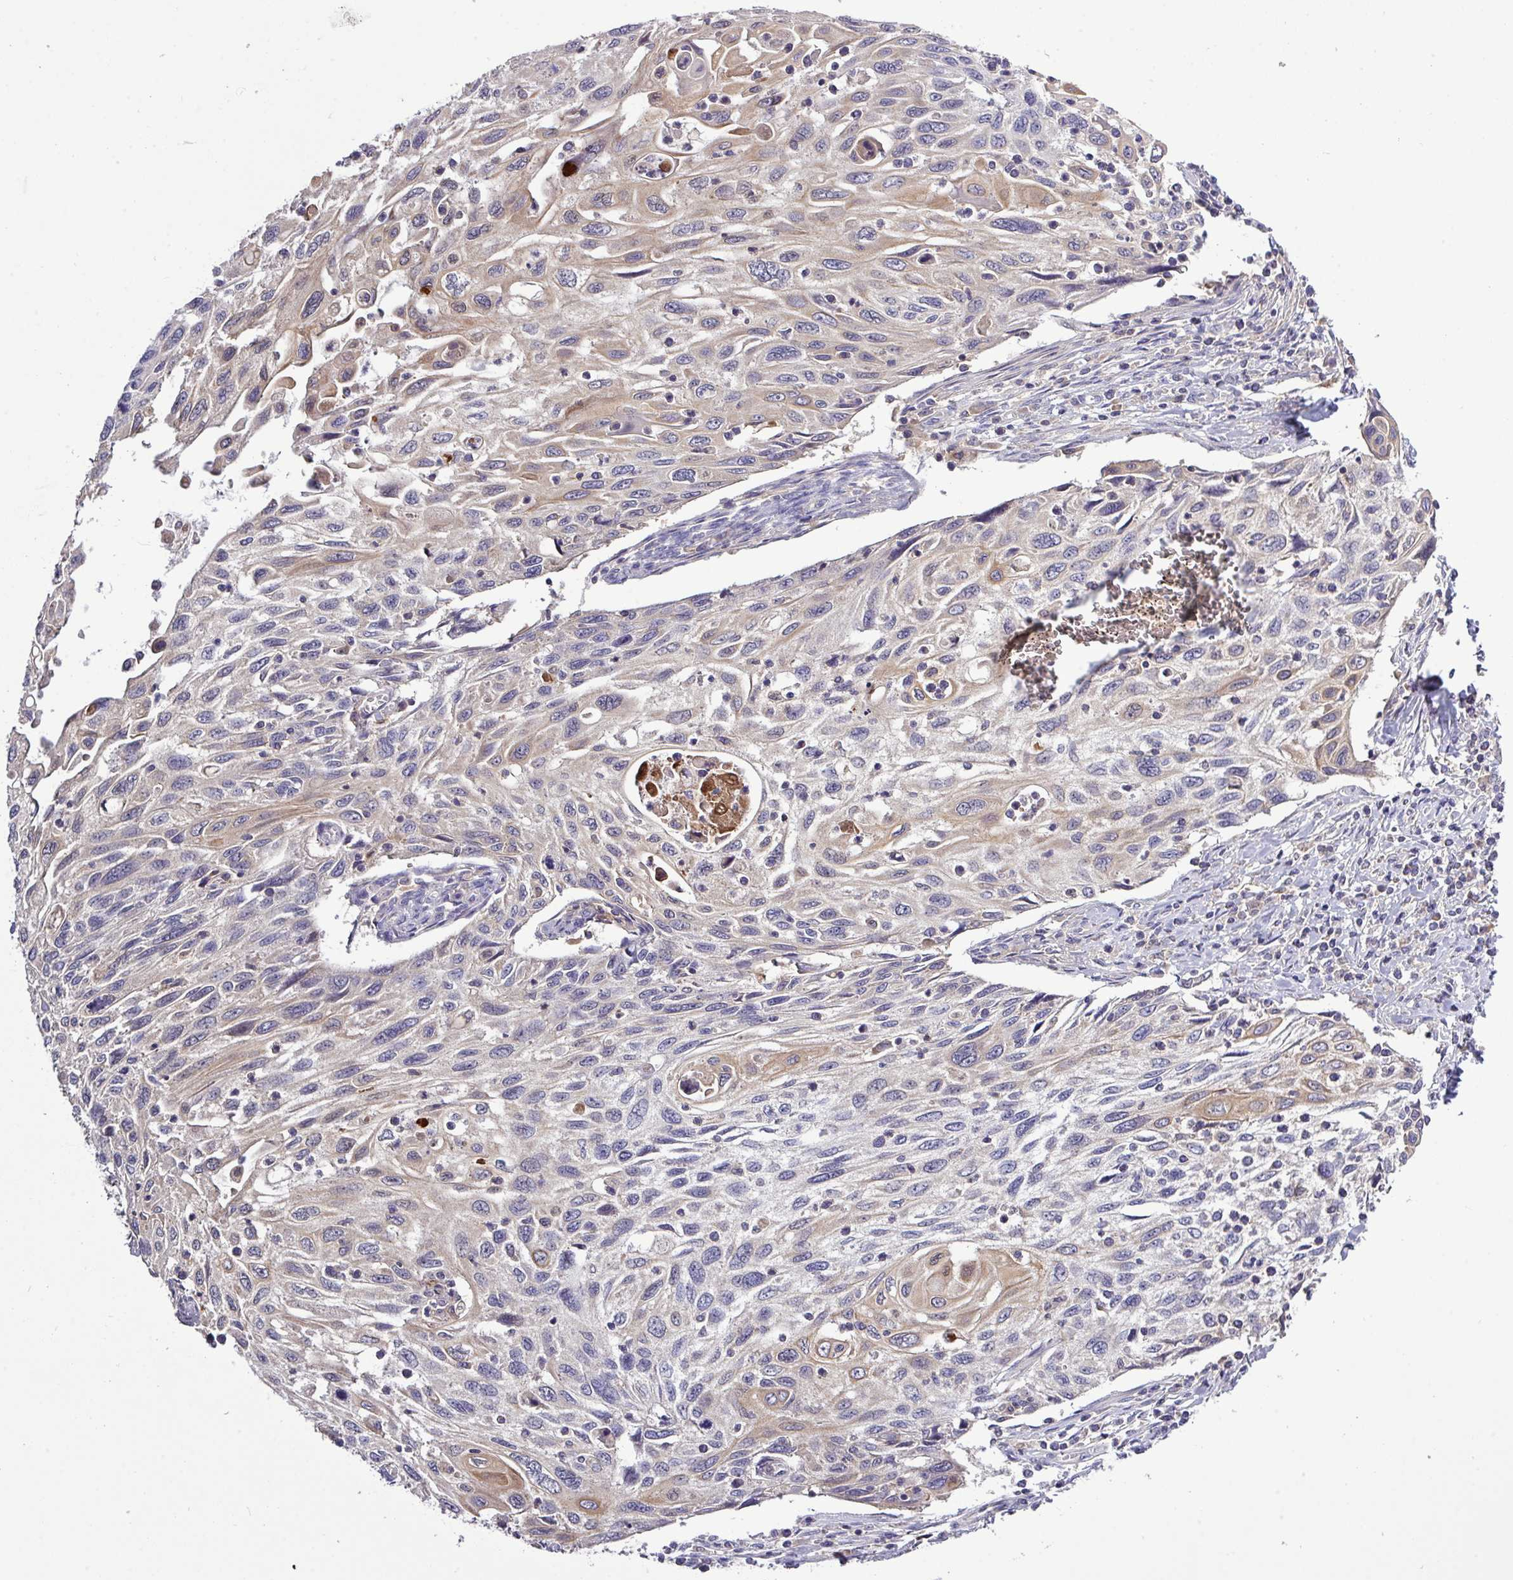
{"staining": {"intensity": "weak", "quantity": "25%-75%", "location": "cytoplasmic/membranous"}, "tissue": "cervical cancer", "cell_type": "Tumor cells", "image_type": "cancer", "snomed": [{"axis": "morphology", "description": "Squamous cell carcinoma, NOS"}, {"axis": "topography", "description": "Cervix"}], "caption": "Protein staining reveals weak cytoplasmic/membranous expression in approximately 25%-75% of tumor cells in cervical cancer. (DAB = brown stain, brightfield microscopy at high magnification).", "gene": "TMEM62", "patient": {"sex": "female", "age": 70}}